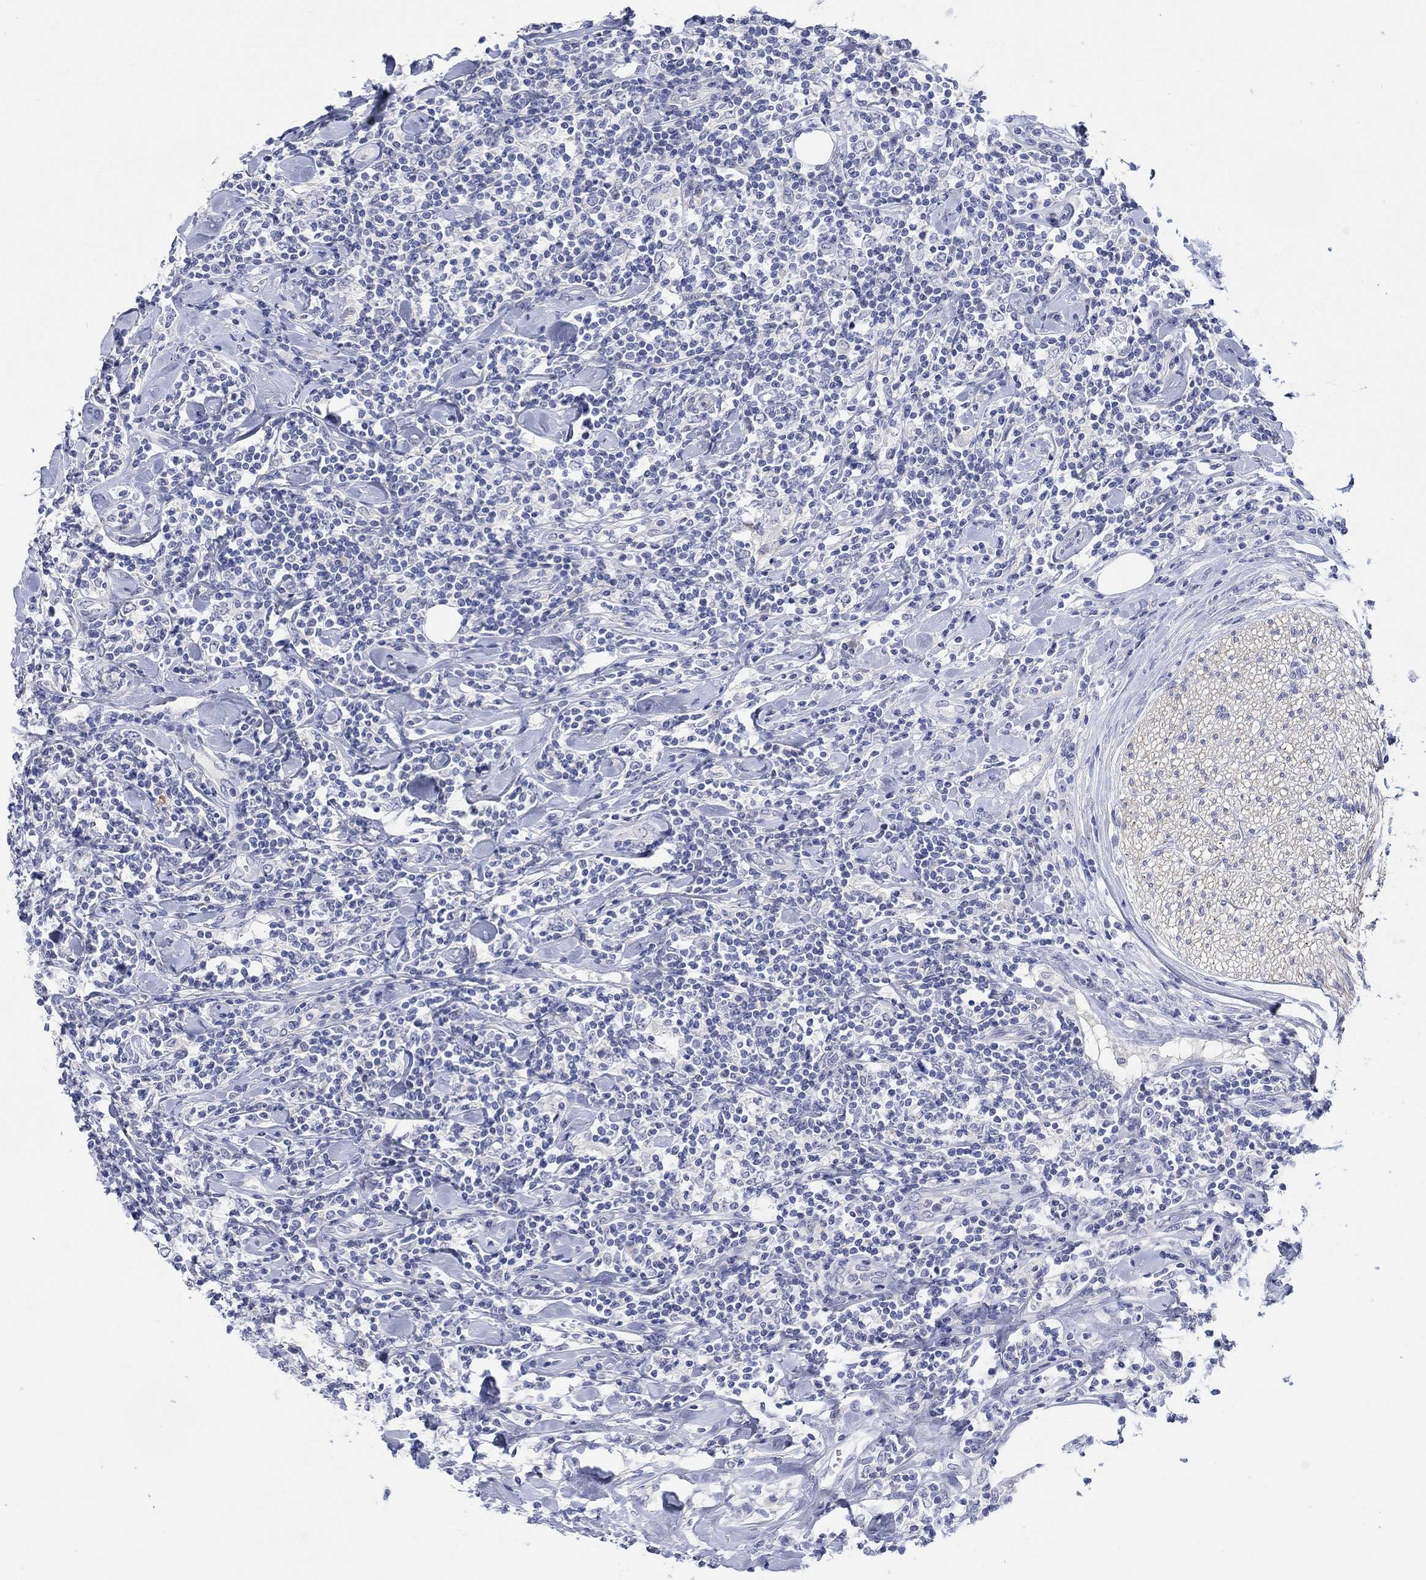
{"staining": {"intensity": "negative", "quantity": "none", "location": "none"}, "tissue": "lymphoma", "cell_type": "Tumor cells", "image_type": "cancer", "snomed": [{"axis": "morphology", "description": "Malignant lymphoma, non-Hodgkin's type, High grade"}, {"axis": "topography", "description": "Lymph node"}], "caption": "IHC micrograph of neoplastic tissue: lymphoma stained with DAB displays no significant protein positivity in tumor cells.", "gene": "DLK1", "patient": {"sex": "female", "age": 84}}